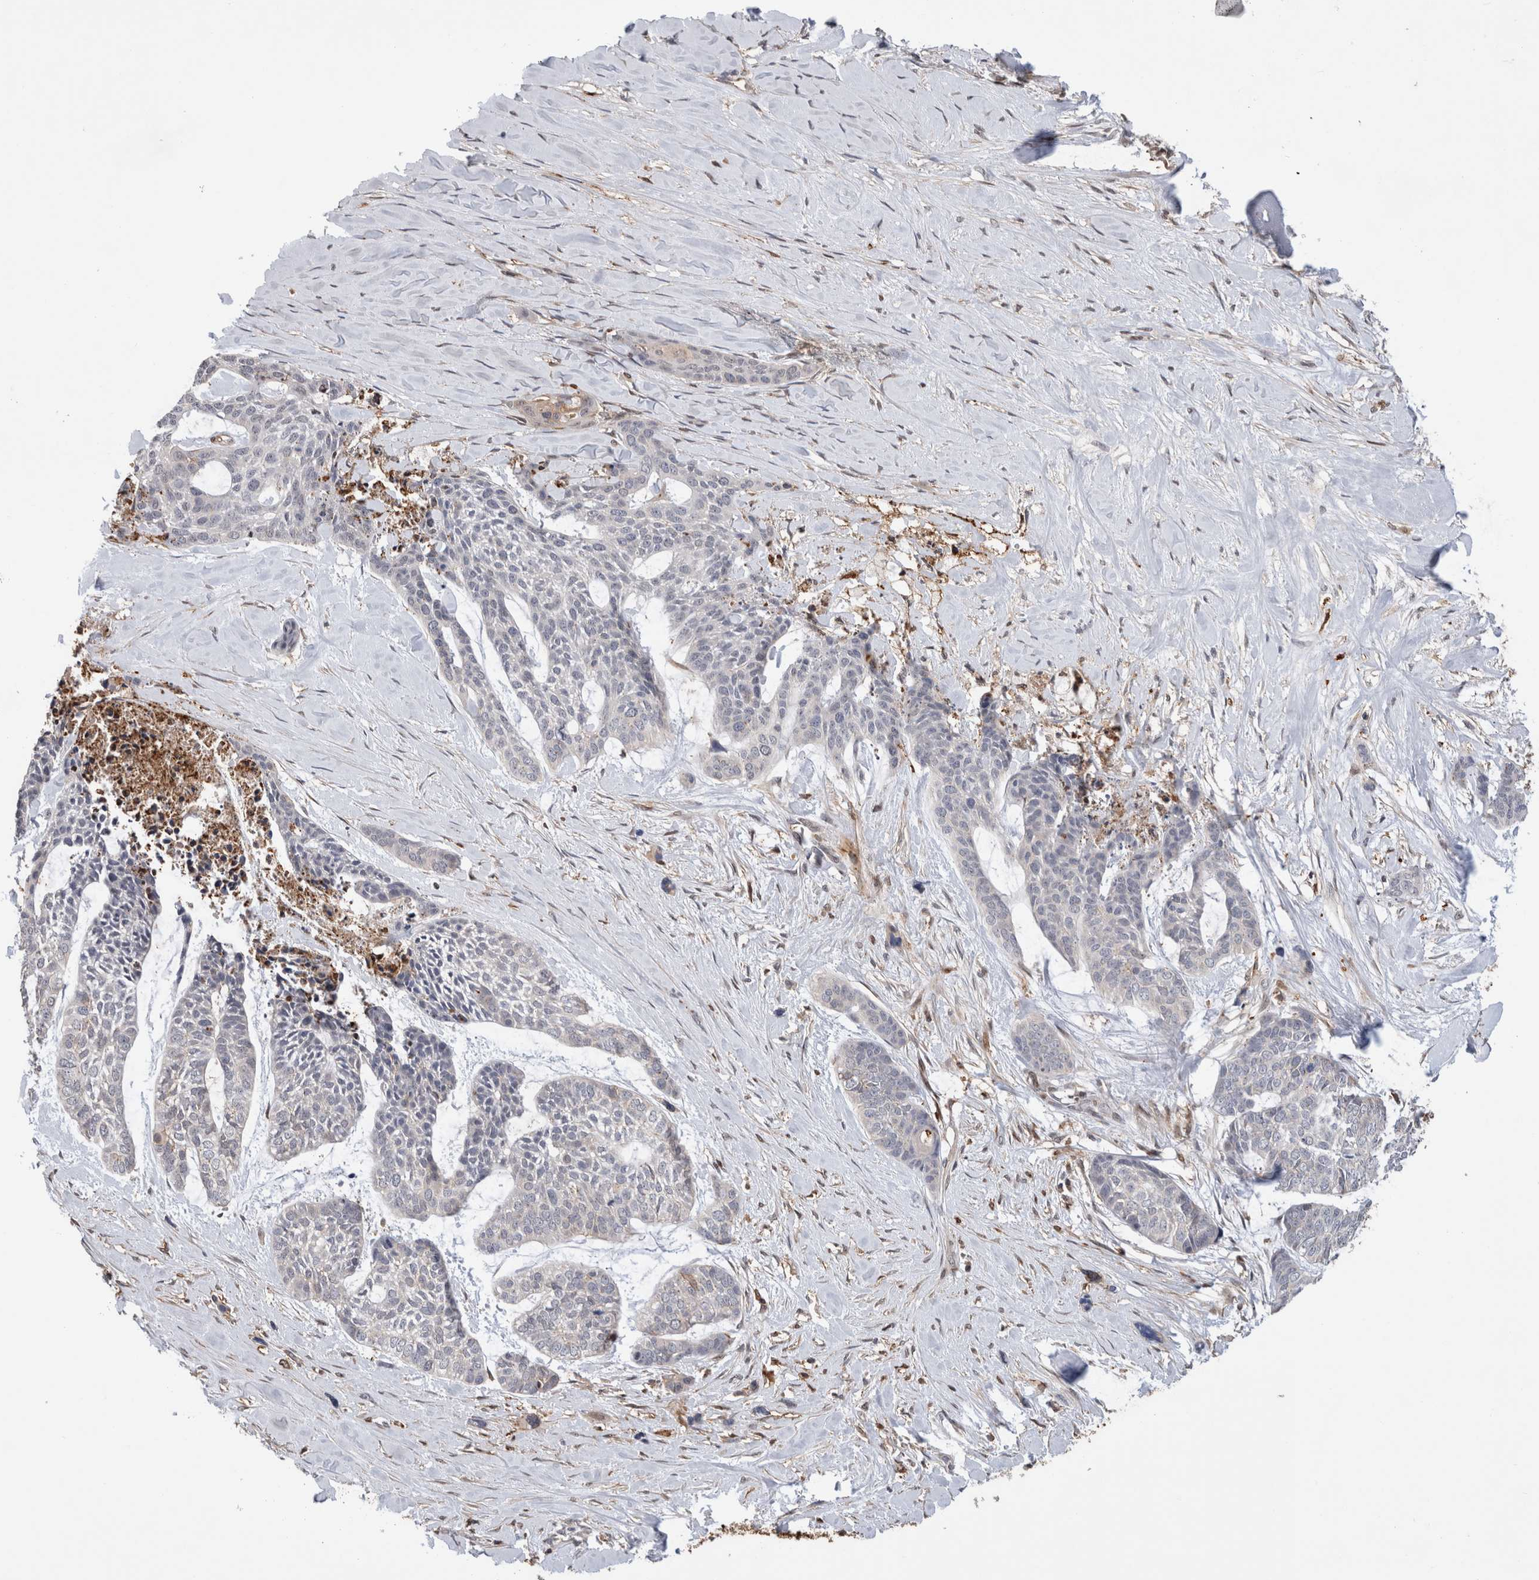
{"staining": {"intensity": "negative", "quantity": "none", "location": "none"}, "tissue": "skin cancer", "cell_type": "Tumor cells", "image_type": "cancer", "snomed": [{"axis": "morphology", "description": "Basal cell carcinoma"}, {"axis": "topography", "description": "Skin"}], "caption": "Tumor cells are negative for brown protein staining in basal cell carcinoma (skin).", "gene": "CCDC88B", "patient": {"sex": "female", "age": 64}}